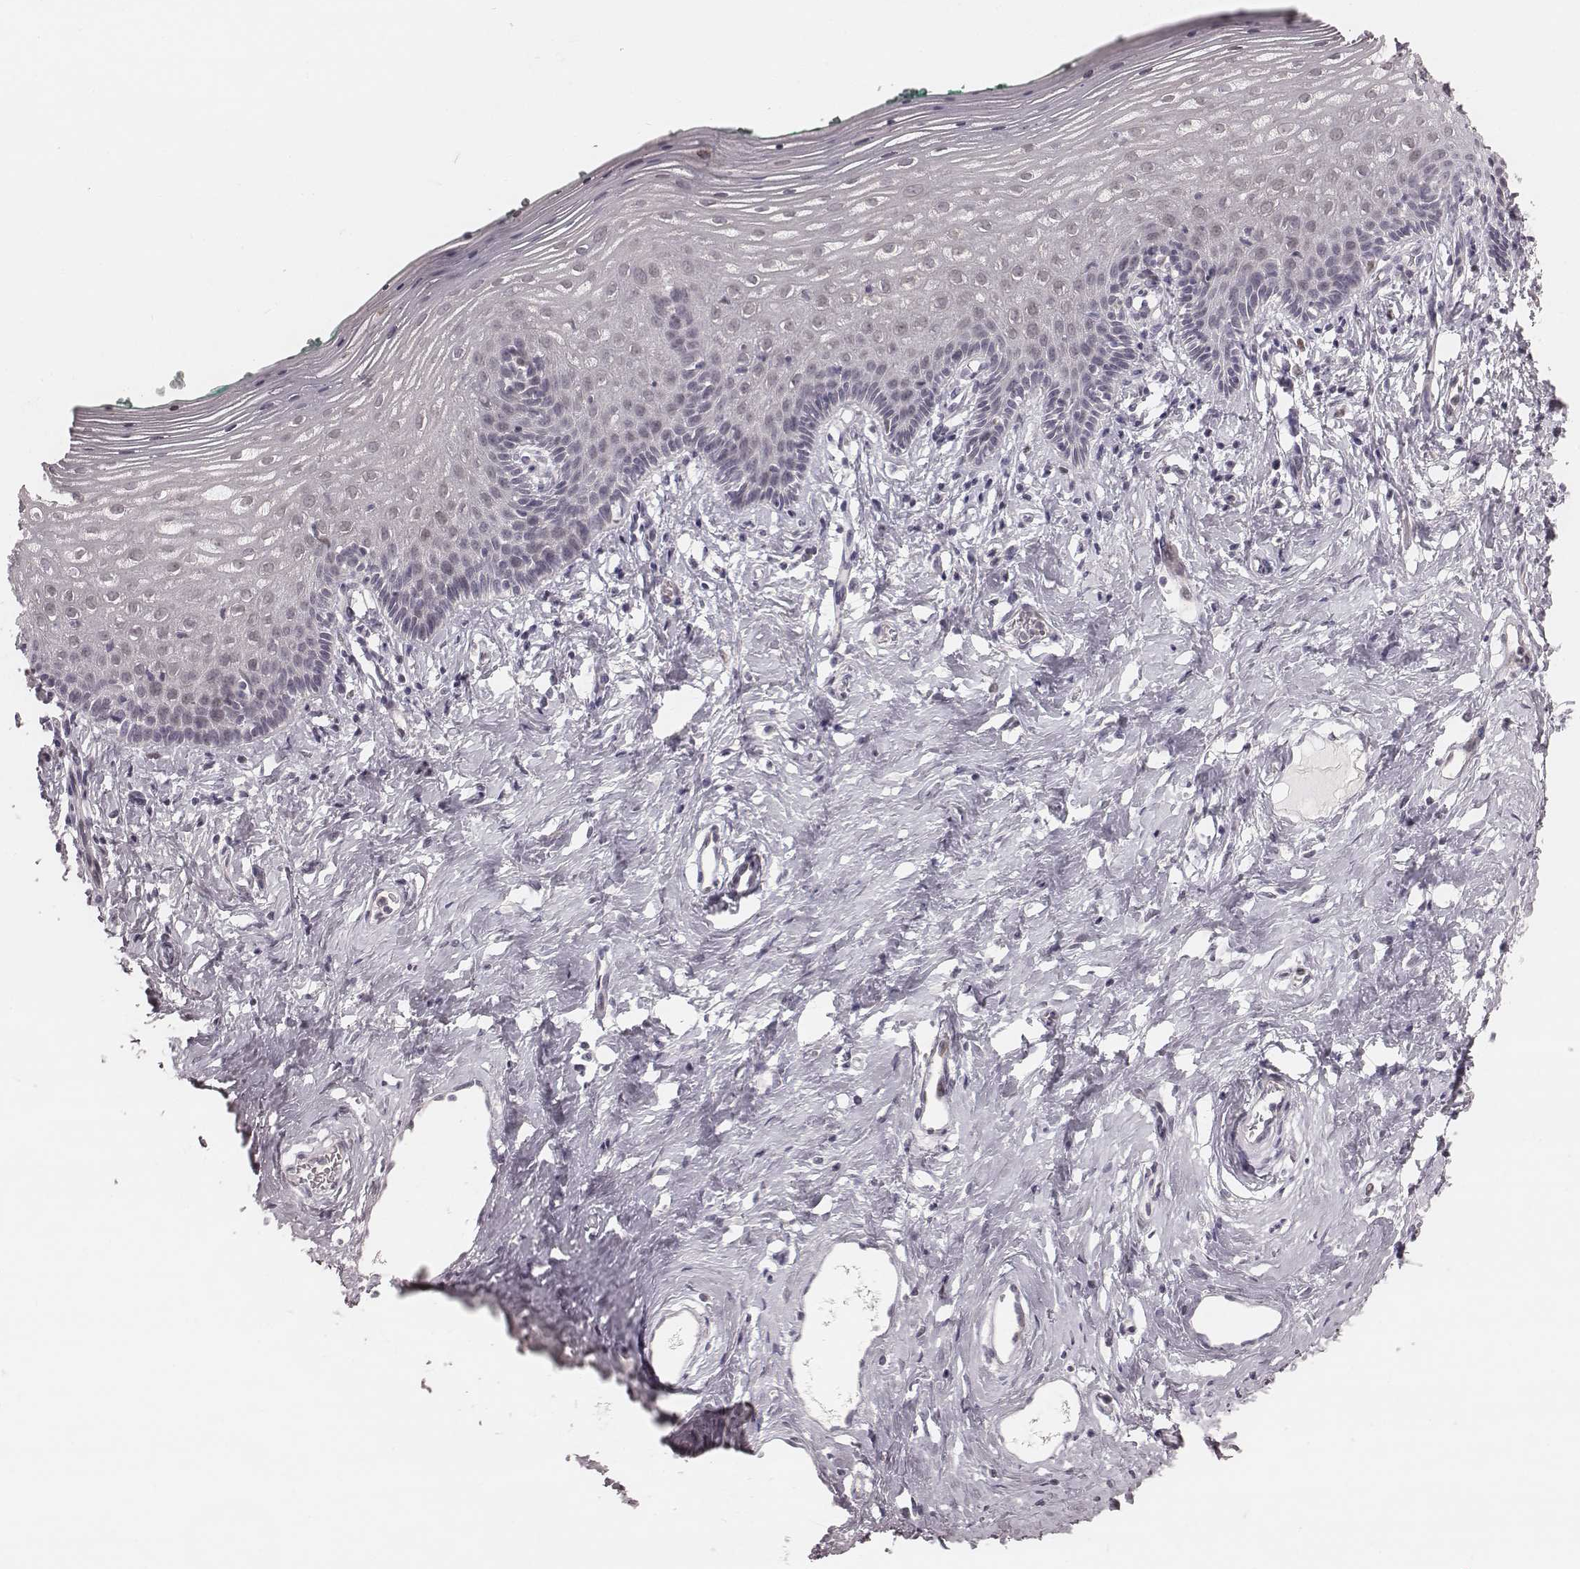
{"staining": {"intensity": "negative", "quantity": "none", "location": "none"}, "tissue": "vagina", "cell_type": "Squamous epithelial cells", "image_type": "normal", "snomed": [{"axis": "morphology", "description": "Normal tissue, NOS"}, {"axis": "topography", "description": "Vagina"}], "caption": "The photomicrograph demonstrates no staining of squamous epithelial cells in normal vagina. The staining was performed using DAB (3,3'-diaminobenzidine) to visualize the protein expression in brown, while the nuclei were stained in blue with hematoxylin (Magnification: 20x).", "gene": "IQCG", "patient": {"sex": "female", "age": 42}}